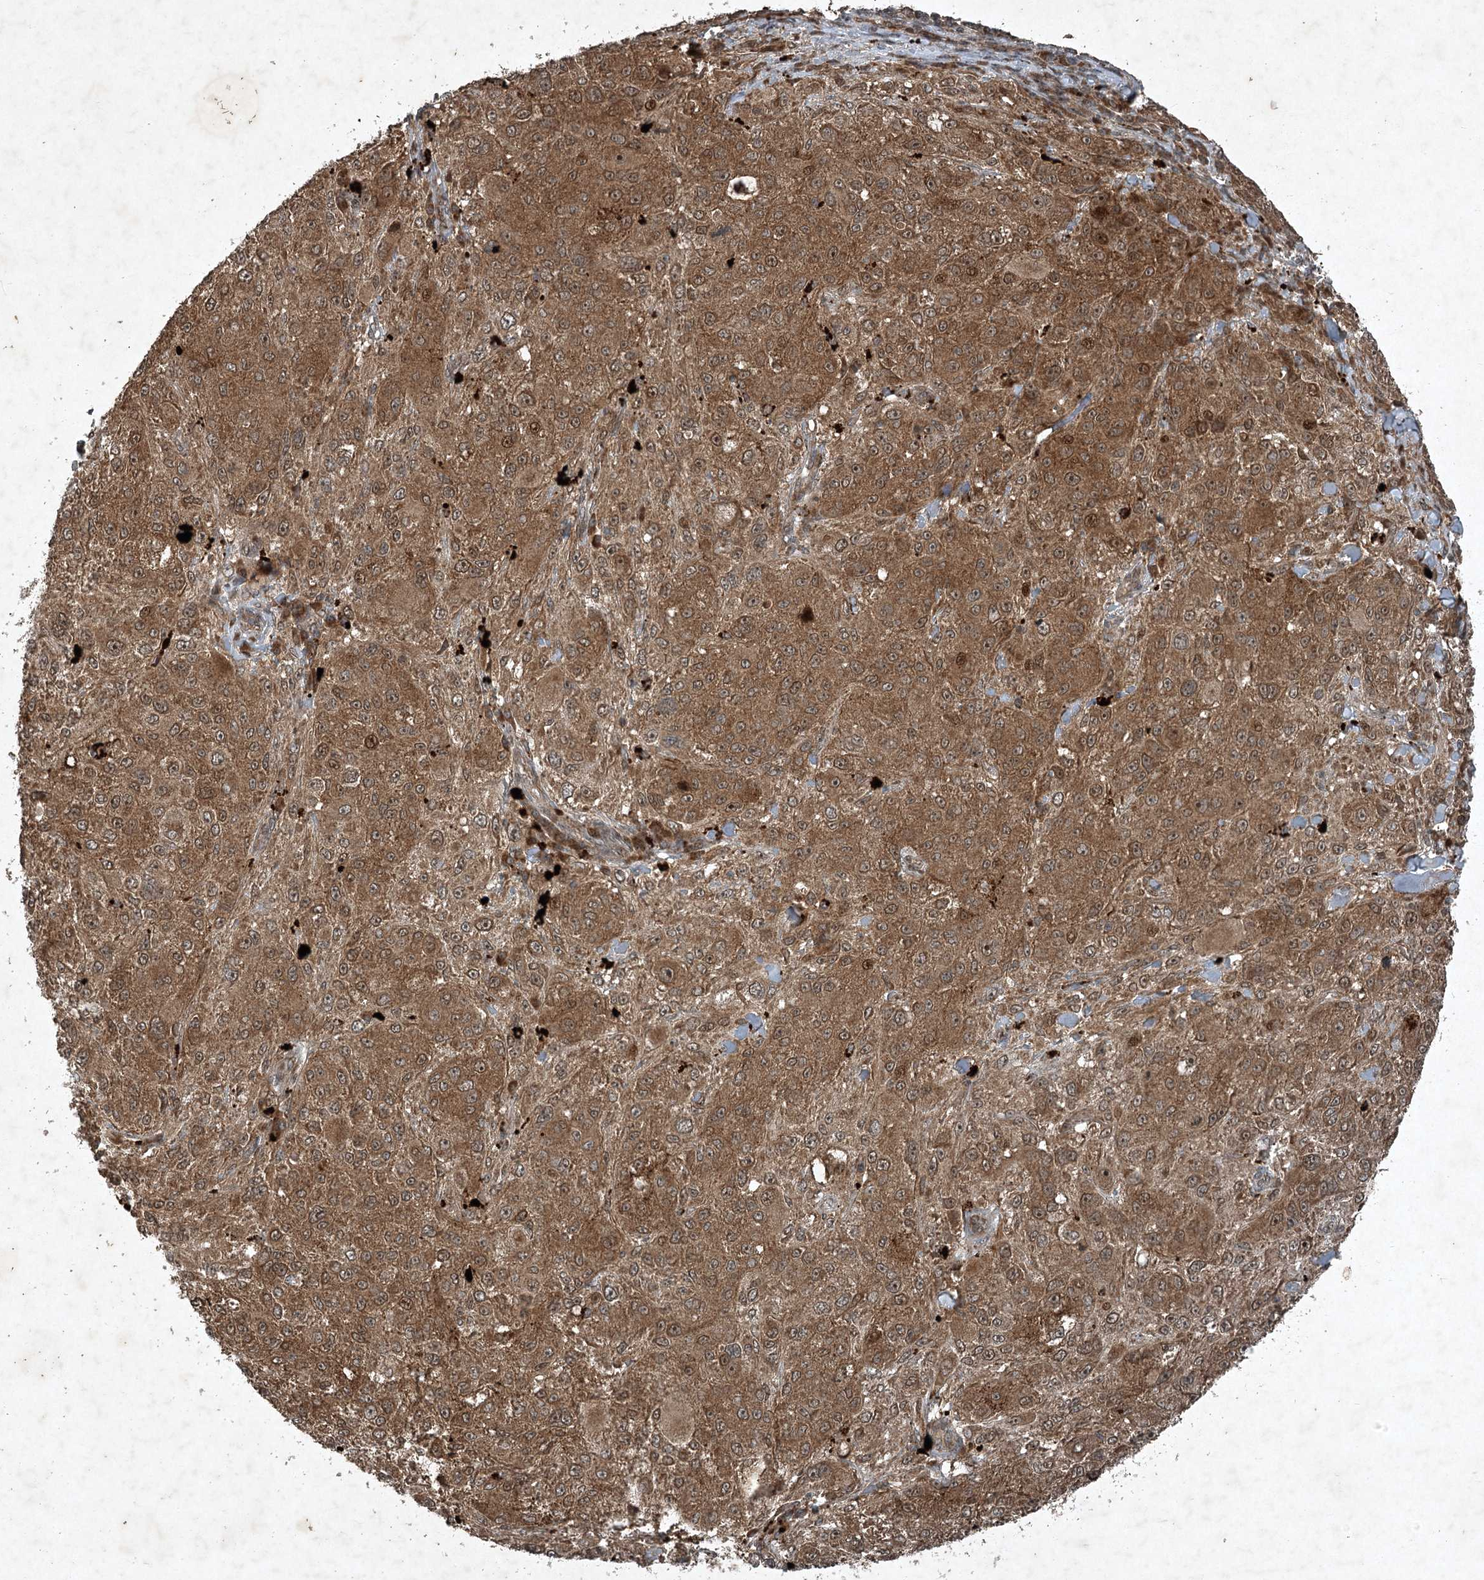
{"staining": {"intensity": "moderate", "quantity": ">75%", "location": "cytoplasmic/membranous,nuclear"}, "tissue": "melanoma", "cell_type": "Tumor cells", "image_type": "cancer", "snomed": [{"axis": "morphology", "description": "Necrosis, NOS"}, {"axis": "morphology", "description": "Malignant melanoma, NOS"}, {"axis": "topography", "description": "Skin"}], "caption": "Protein analysis of melanoma tissue exhibits moderate cytoplasmic/membranous and nuclear expression in approximately >75% of tumor cells.", "gene": "UNC93A", "patient": {"sex": "female", "age": 87}}